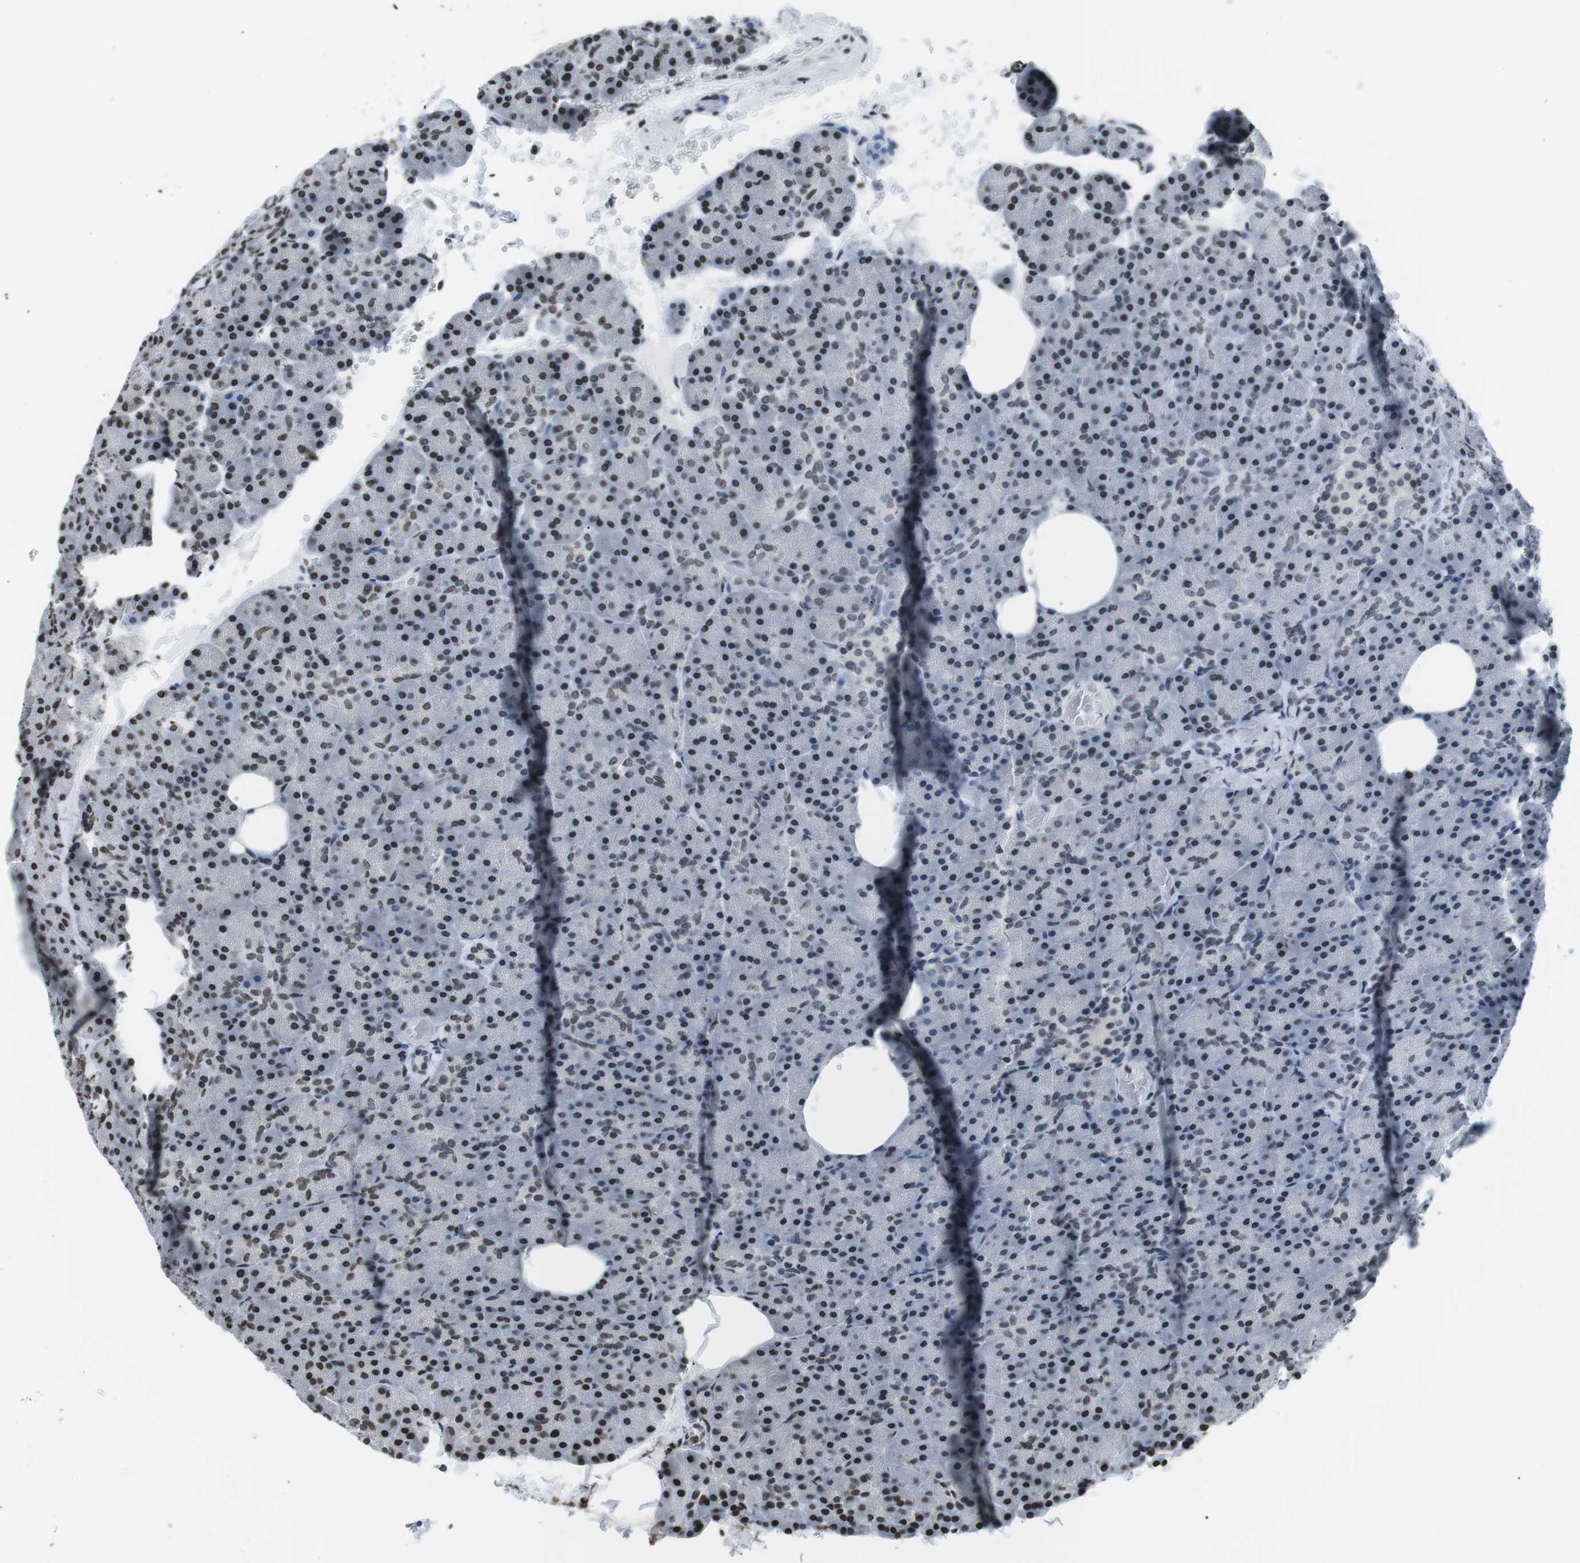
{"staining": {"intensity": "moderate", "quantity": ">75%", "location": "nuclear"}, "tissue": "pancreas", "cell_type": "Exocrine glandular cells", "image_type": "normal", "snomed": [{"axis": "morphology", "description": "Normal tissue, NOS"}, {"axis": "topography", "description": "Pancreas"}], "caption": "A high-resolution photomicrograph shows immunohistochemistry (IHC) staining of normal pancreas, which exhibits moderate nuclear staining in about >75% of exocrine glandular cells.", "gene": "E2F2", "patient": {"sex": "female", "age": 35}}